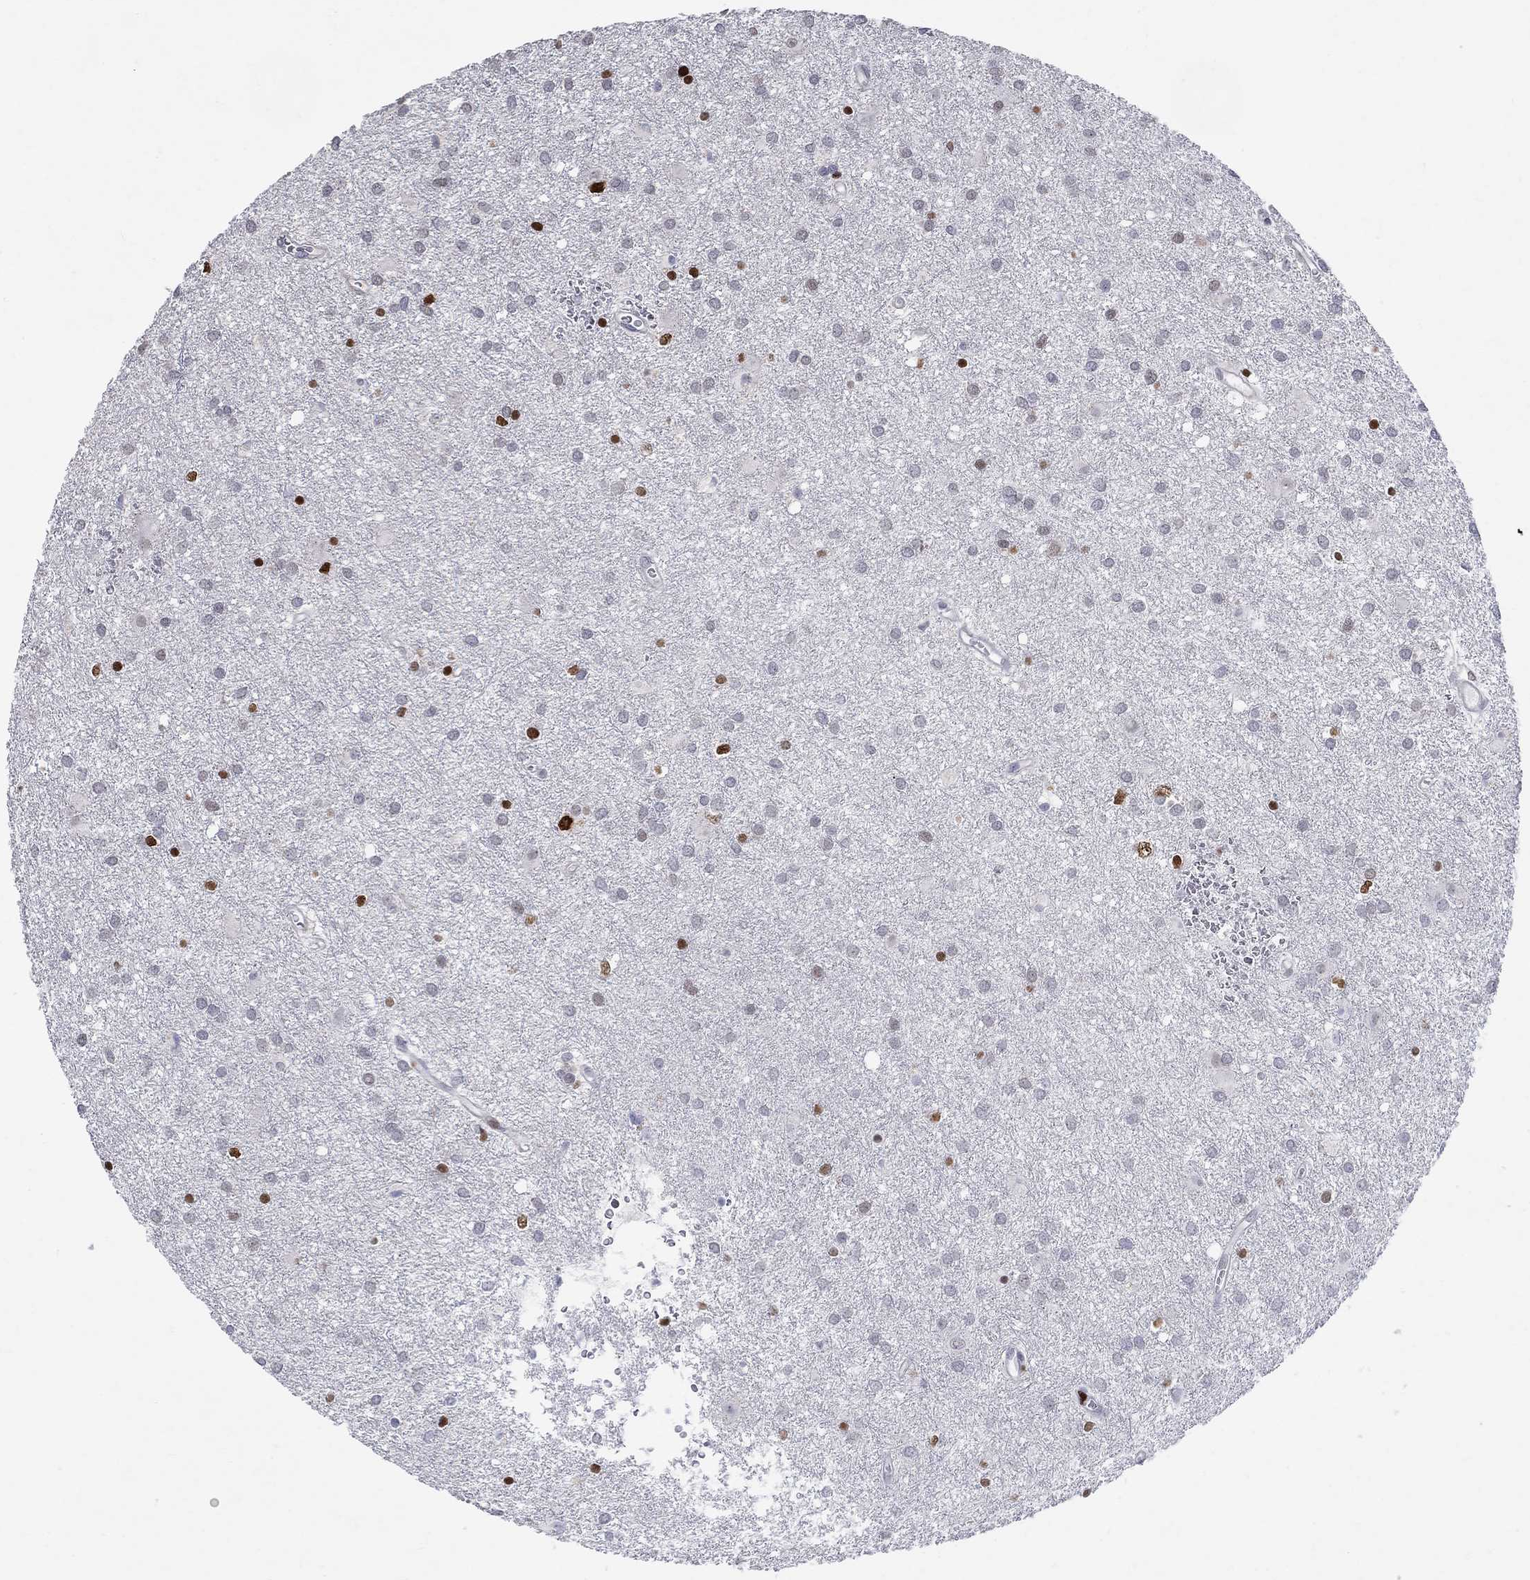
{"staining": {"intensity": "strong", "quantity": "<25%", "location": "nuclear"}, "tissue": "glioma", "cell_type": "Tumor cells", "image_type": "cancer", "snomed": [{"axis": "morphology", "description": "Glioma, malignant, Low grade"}, {"axis": "topography", "description": "Brain"}], "caption": "Immunohistochemistry photomicrograph of neoplastic tissue: glioma stained using immunohistochemistry displays medium levels of strong protein expression localized specifically in the nuclear of tumor cells, appearing as a nuclear brown color.", "gene": "RAPGEF5", "patient": {"sex": "male", "age": 58}}